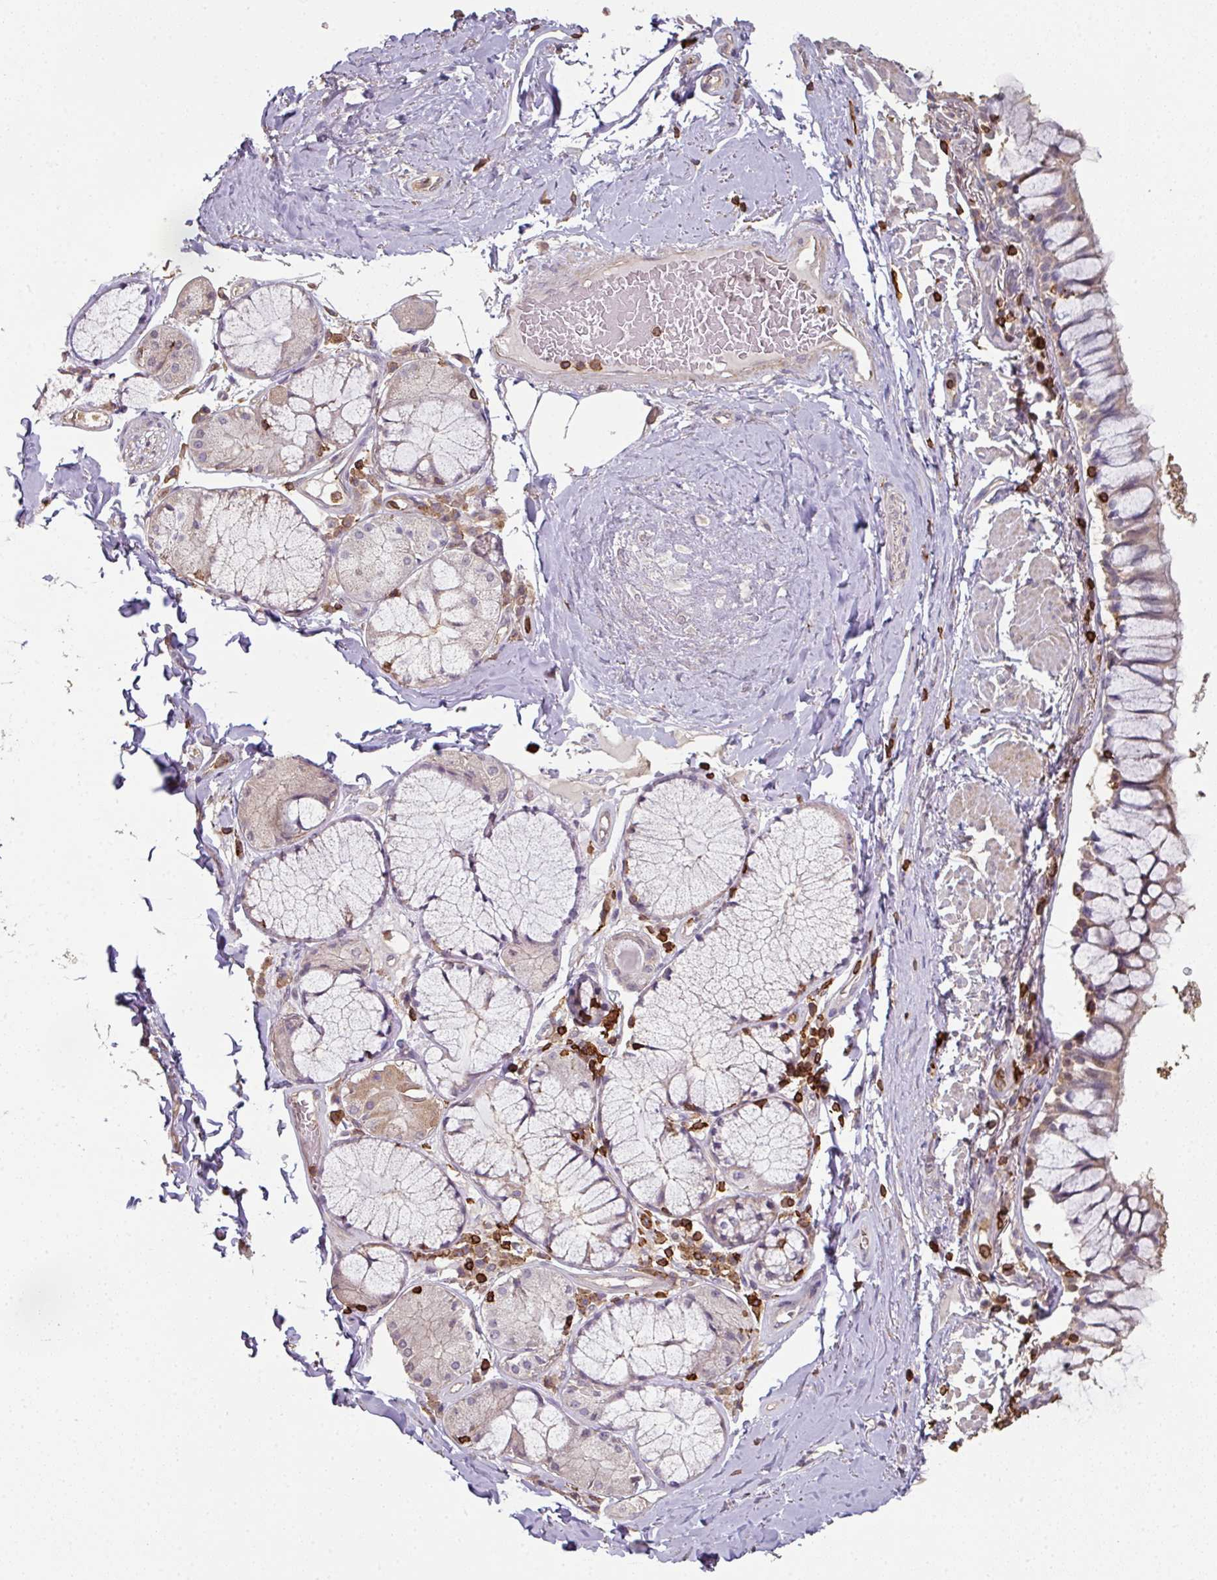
{"staining": {"intensity": "weak", "quantity": "25%-75%", "location": "cytoplasmic/membranous"}, "tissue": "bronchus", "cell_type": "Respiratory epithelial cells", "image_type": "normal", "snomed": [{"axis": "morphology", "description": "Normal tissue, NOS"}, {"axis": "topography", "description": "Bronchus"}], "caption": "Immunohistochemistry (IHC) of normal human bronchus shows low levels of weak cytoplasmic/membranous staining in about 25%-75% of respiratory epithelial cells. (IHC, brightfield microscopy, high magnification).", "gene": "OLFML2B", "patient": {"sex": "male", "age": 70}}